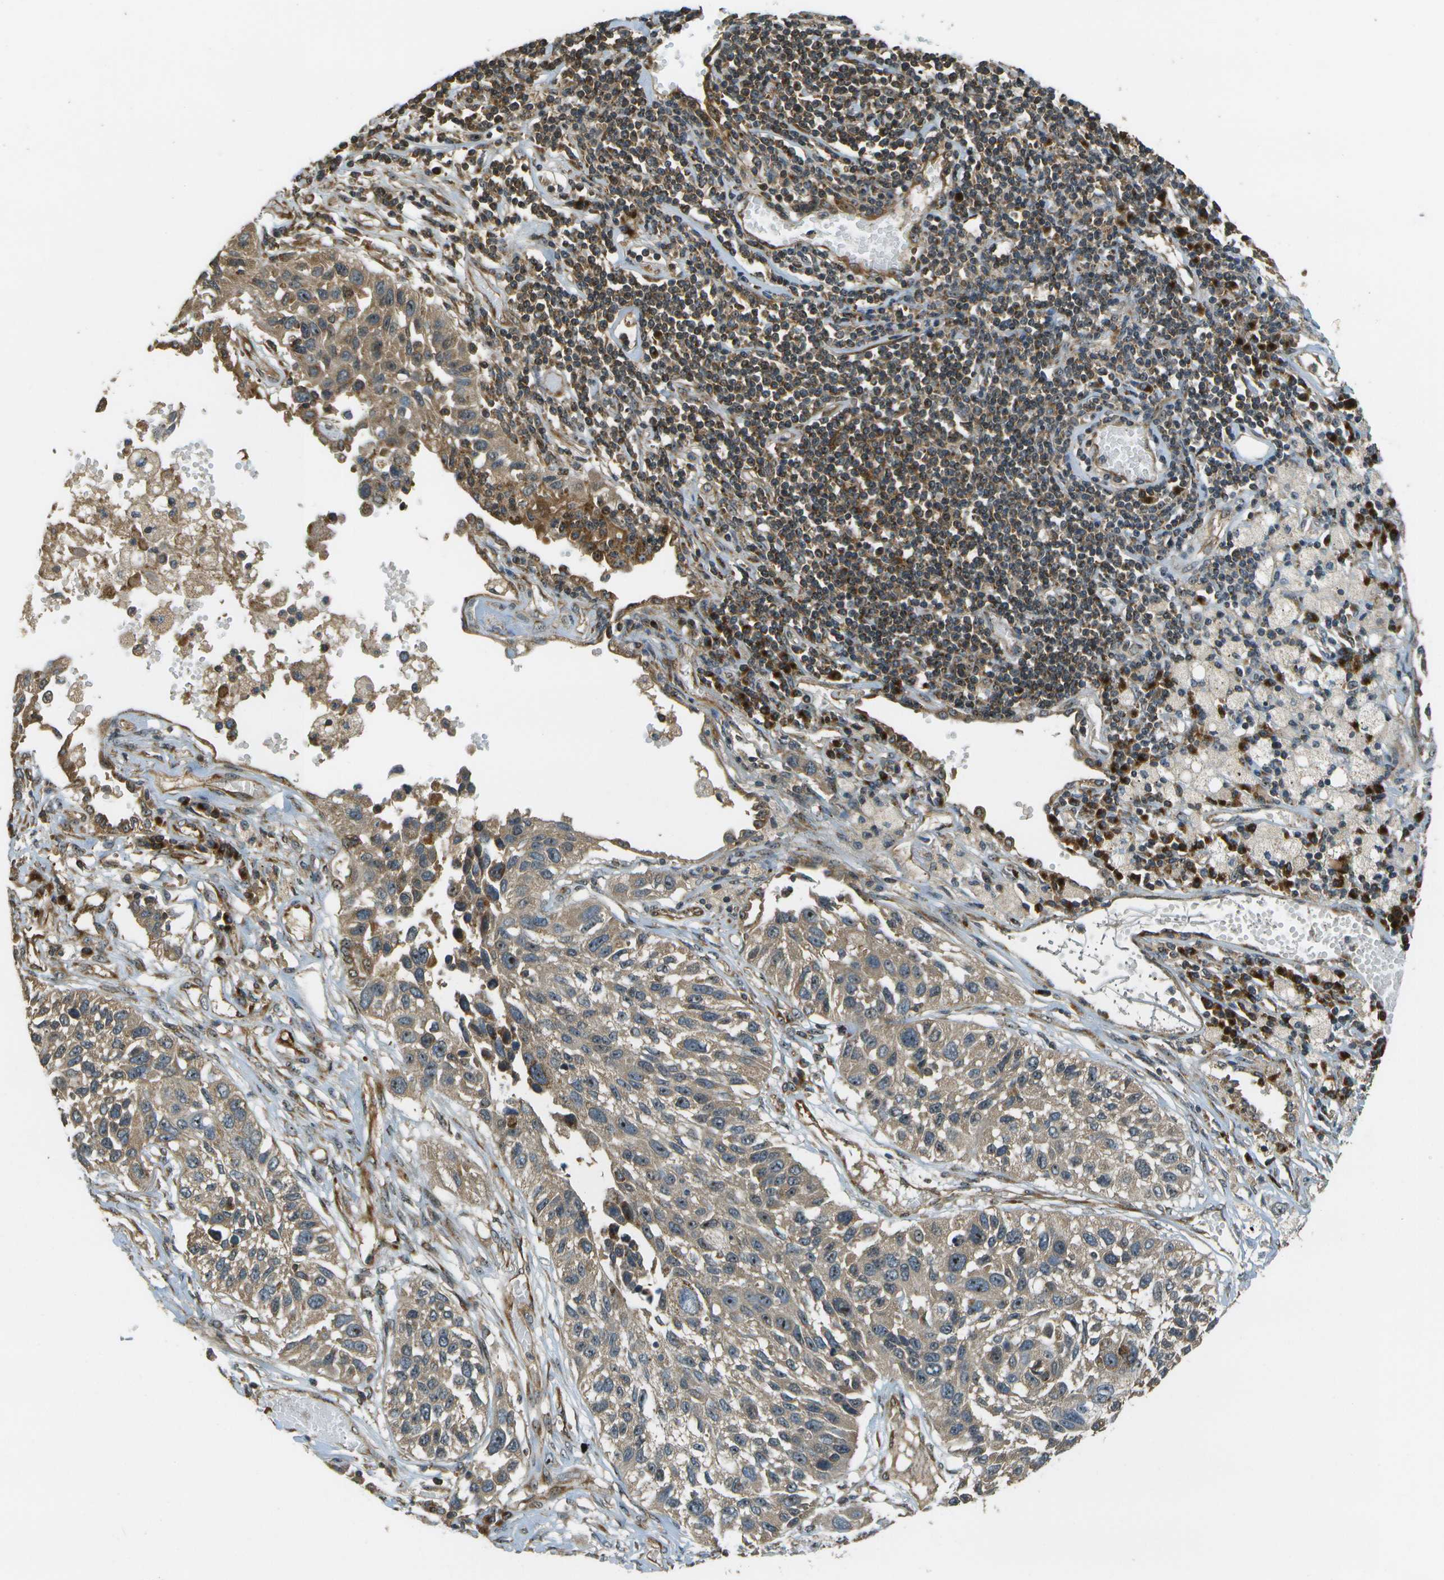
{"staining": {"intensity": "moderate", "quantity": ">75%", "location": "cytoplasmic/membranous,nuclear"}, "tissue": "lung cancer", "cell_type": "Tumor cells", "image_type": "cancer", "snomed": [{"axis": "morphology", "description": "Squamous cell carcinoma, NOS"}, {"axis": "topography", "description": "Lung"}], "caption": "A brown stain highlights moderate cytoplasmic/membranous and nuclear positivity of a protein in human lung squamous cell carcinoma tumor cells.", "gene": "LRP12", "patient": {"sex": "male", "age": 71}}